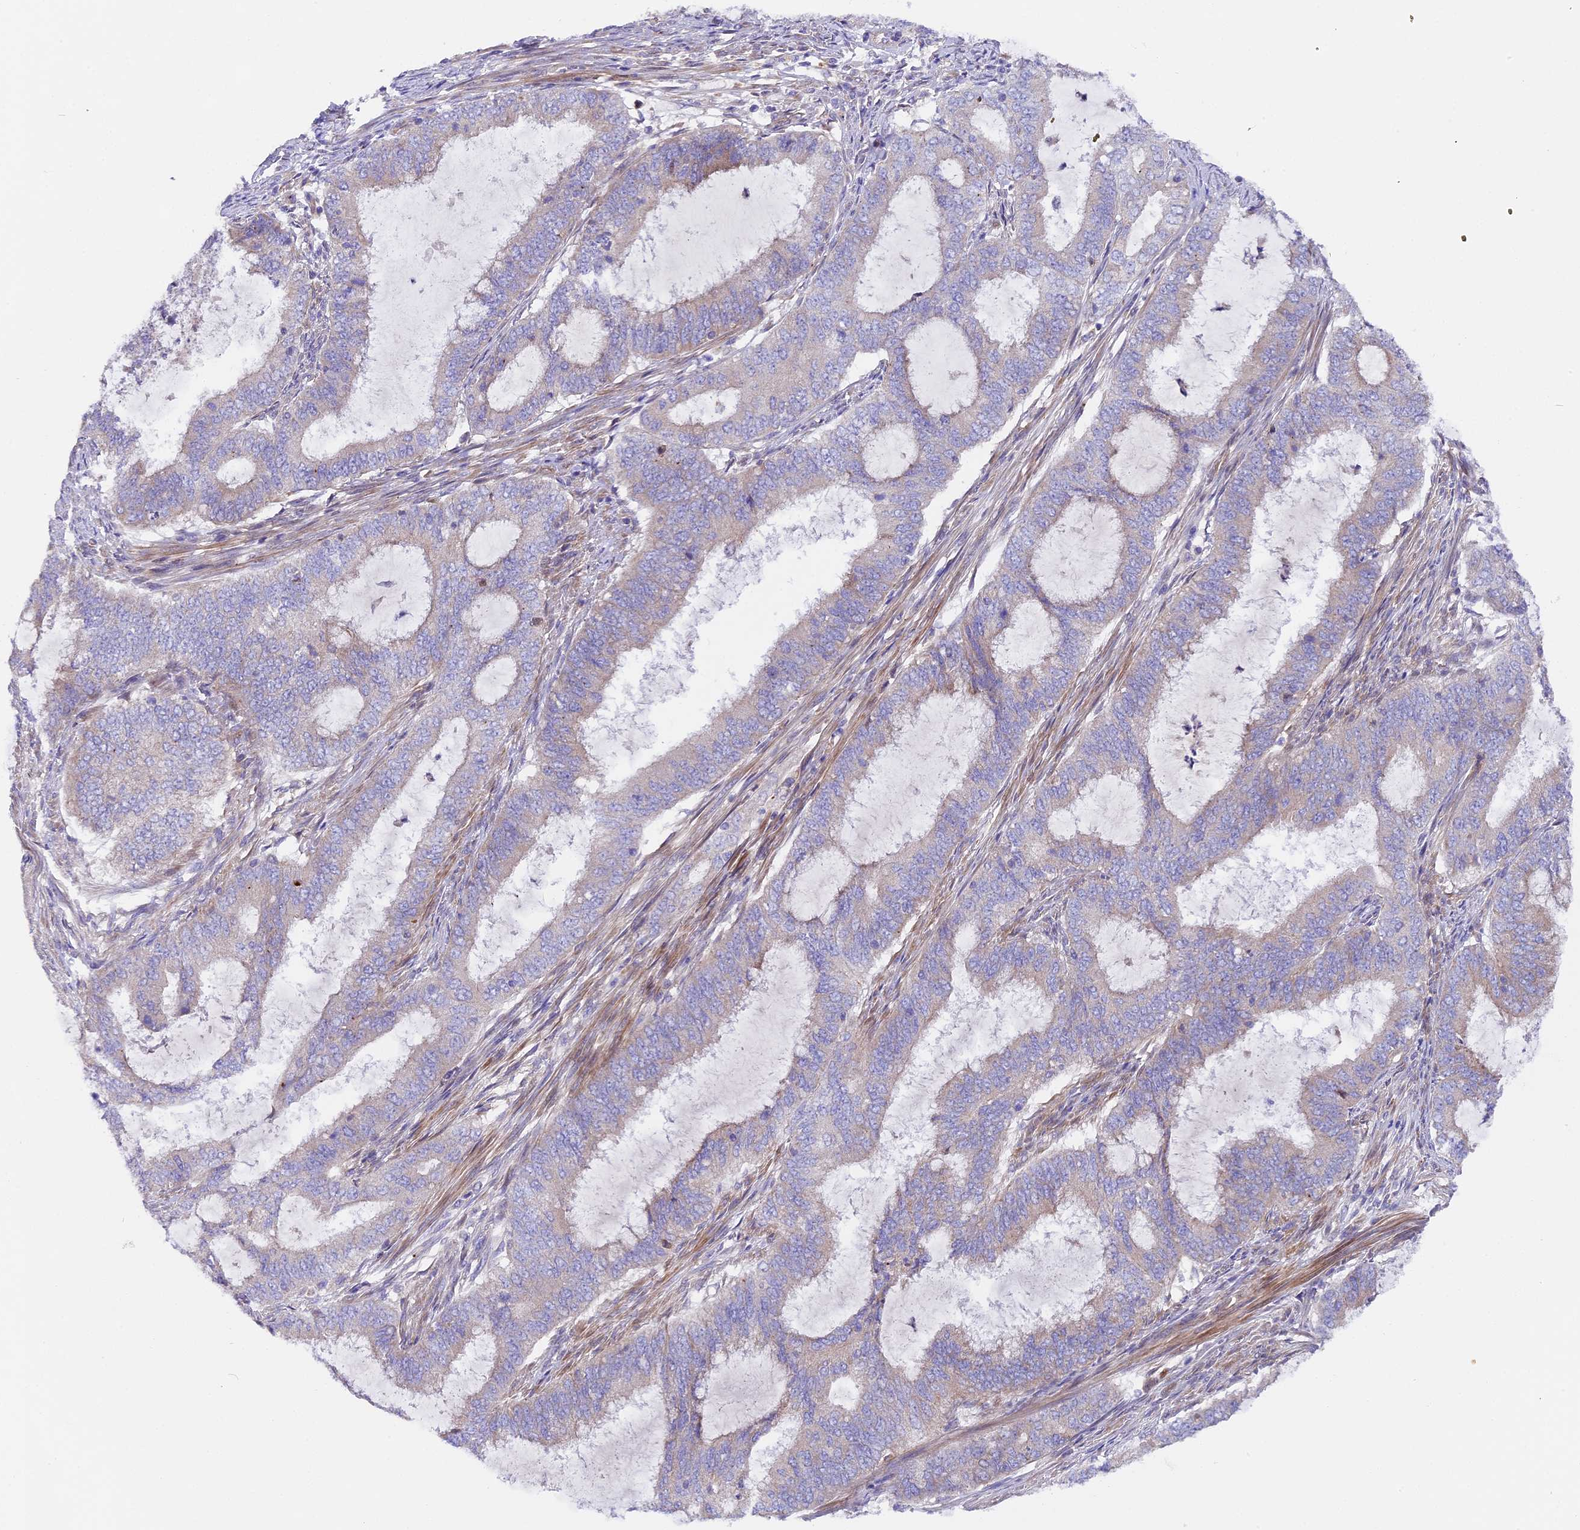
{"staining": {"intensity": "negative", "quantity": "none", "location": "none"}, "tissue": "endometrial cancer", "cell_type": "Tumor cells", "image_type": "cancer", "snomed": [{"axis": "morphology", "description": "Adenocarcinoma, NOS"}, {"axis": "topography", "description": "Endometrium"}], "caption": "Adenocarcinoma (endometrial) stained for a protein using IHC shows no staining tumor cells.", "gene": "PIGU", "patient": {"sex": "female", "age": 51}}